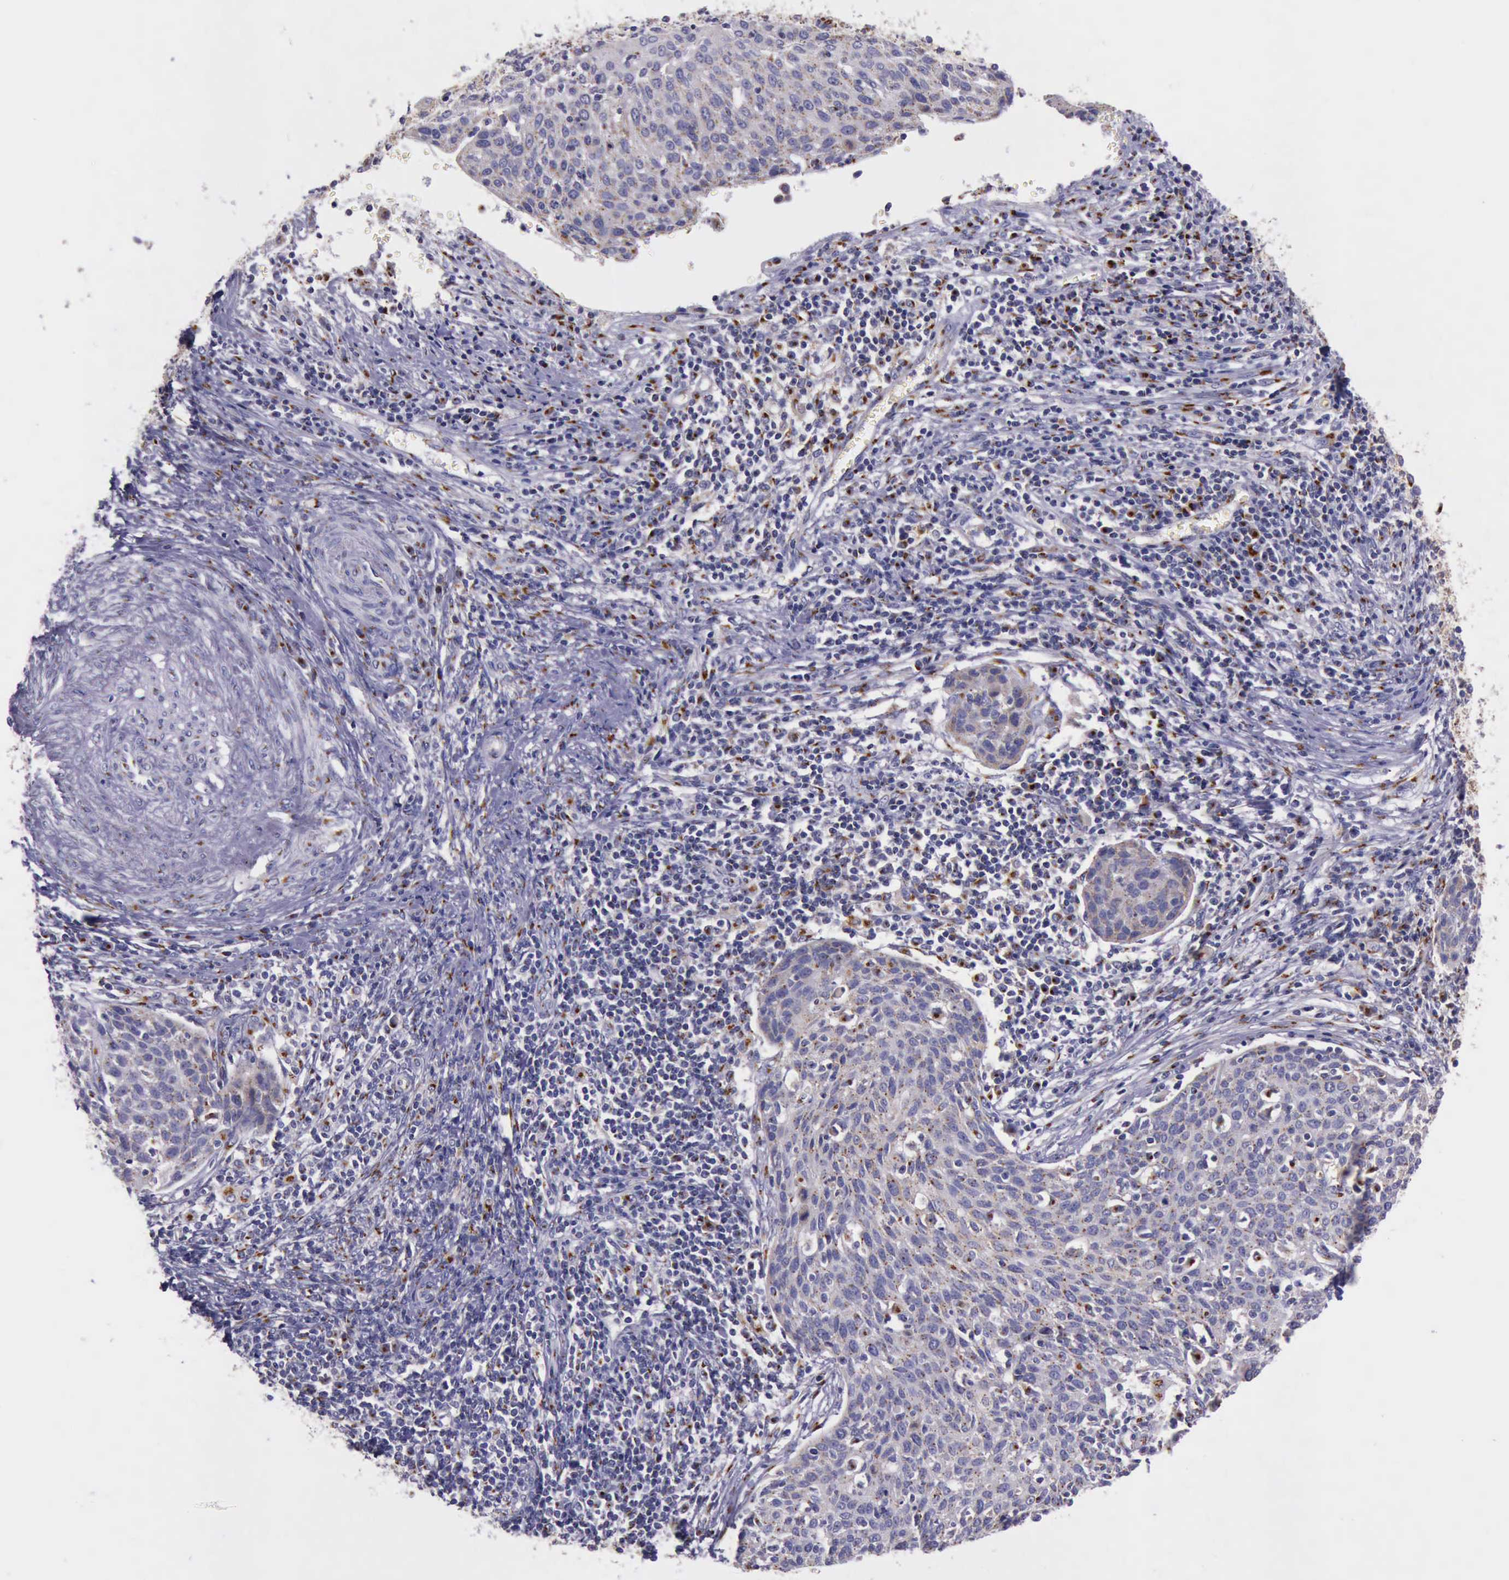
{"staining": {"intensity": "strong", "quantity": ">75%", "location": "cytoplasmic/membranous"}, "tissue": "cervical cancer", "cell_type": "Tumor cells", "image_type": "cancer", "snomed": [{"axis": "morphology", "description": "Squamous cell carcinoma, NOS"}, {"axis": "topography", "description": "Cervix"}], "caption": "Squamous cell carcinoma (cervical) stained with DAB immunohistochemistry (IHC) demonstrates high levels of strong cytoplasmic/membranous positivity in approximately >75% of tumor cells. (DAB IHC, brown staining for protein, blue staining for nuclei).", "gene": "GOLGA5", "patient": {"sex": "female", "age": 38}}